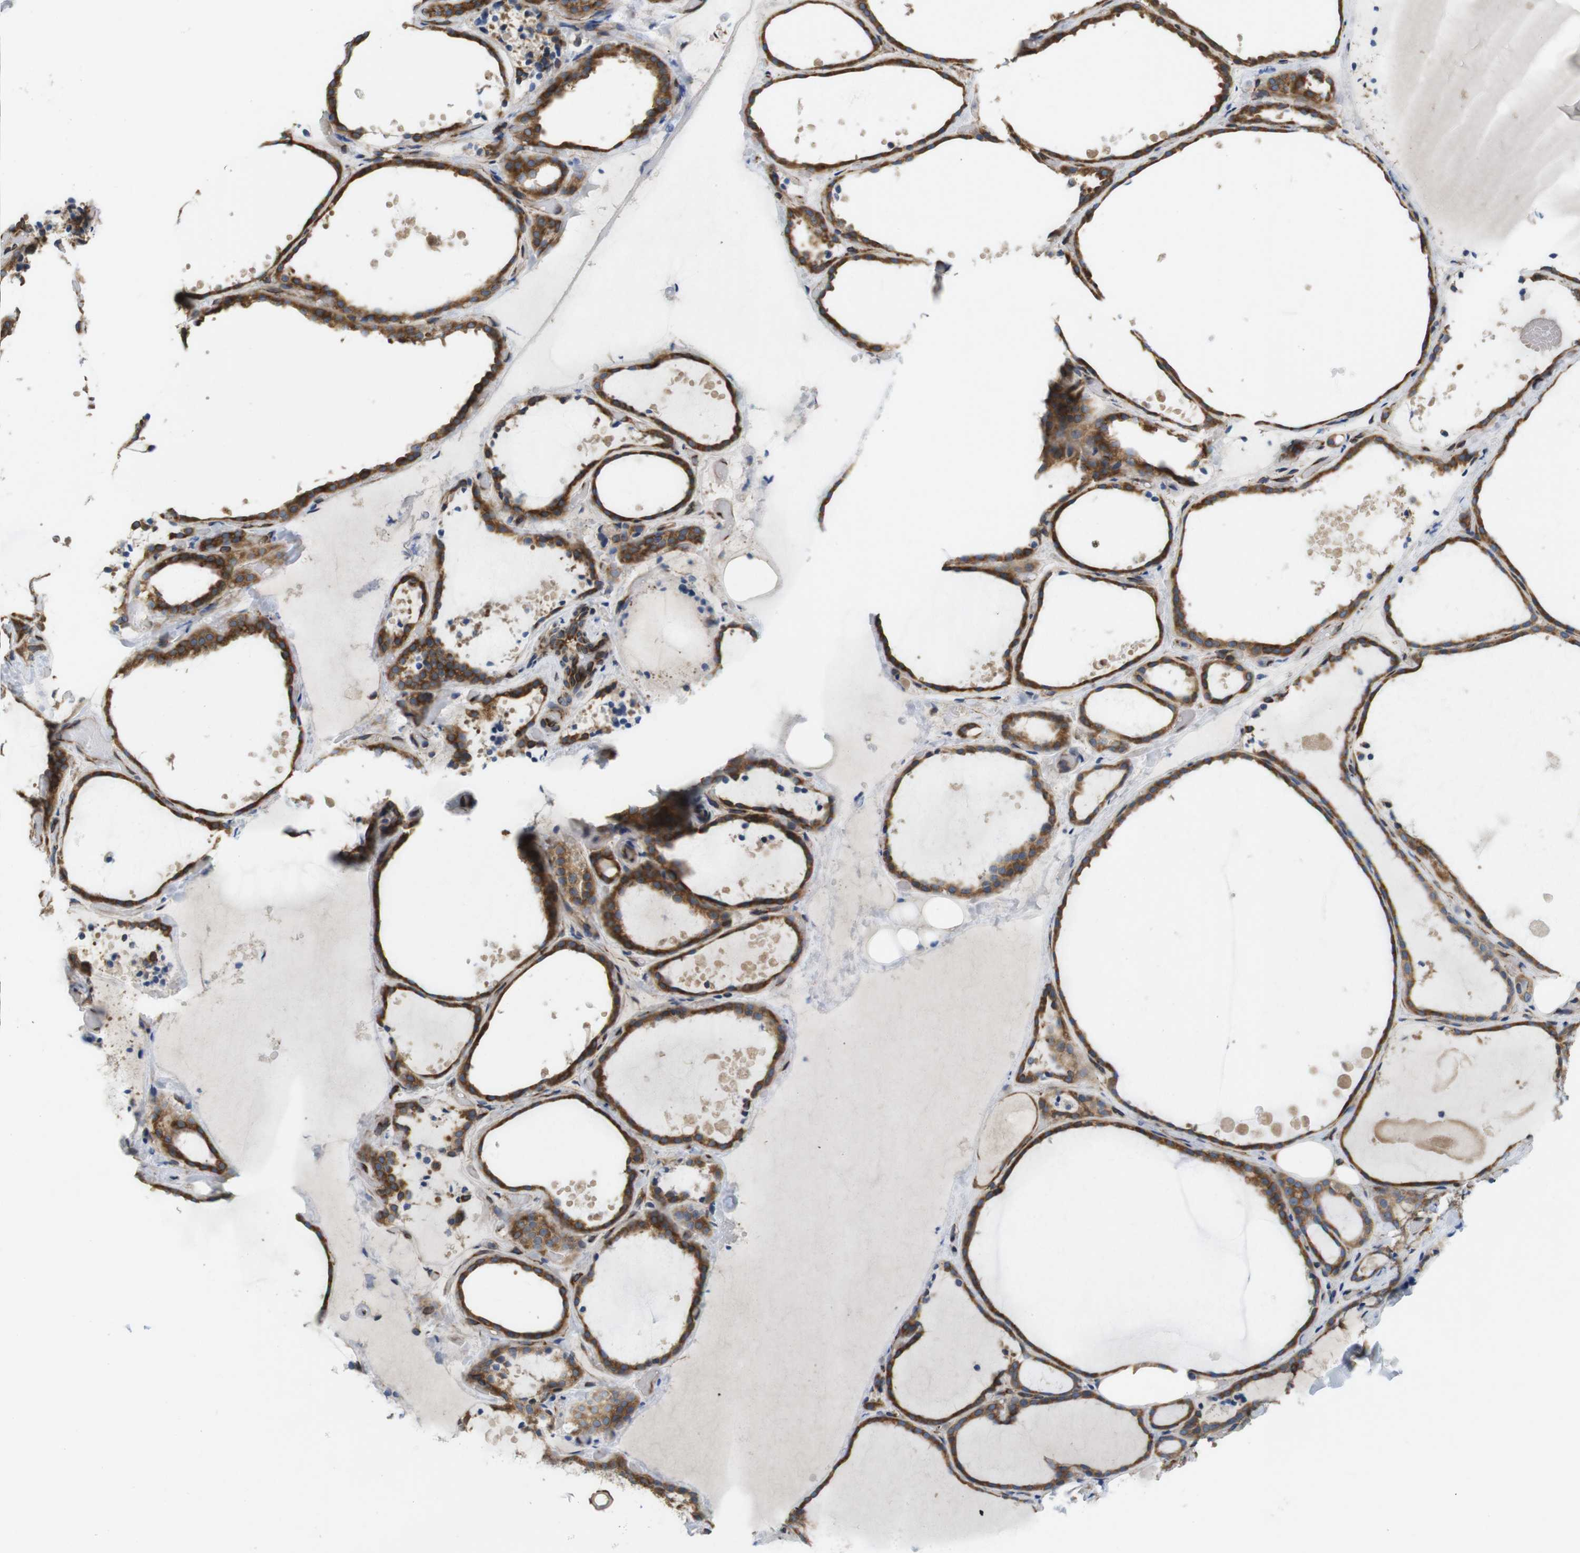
{"staining": {"intensity": "strong", "quantity": ">75%", "location": "cytoplasmic/membranous"}, "tissue": "thyroid gland", "cell_type": "Glandular cells", "image_type": "normal", "snomed": [{"axis": "morphology", "description": "Normal tissue, NOS"}, {"axis": "topography", "description": "Thyroid gland"}], "caption": "Glandular cells exhibit high levels of strong cytoplasmic/membranous expression in about >75% of cells in unremarkable human thyroid gland.", "gene": "PCNX2", "patient": {"sex": "female", "age": 44}}